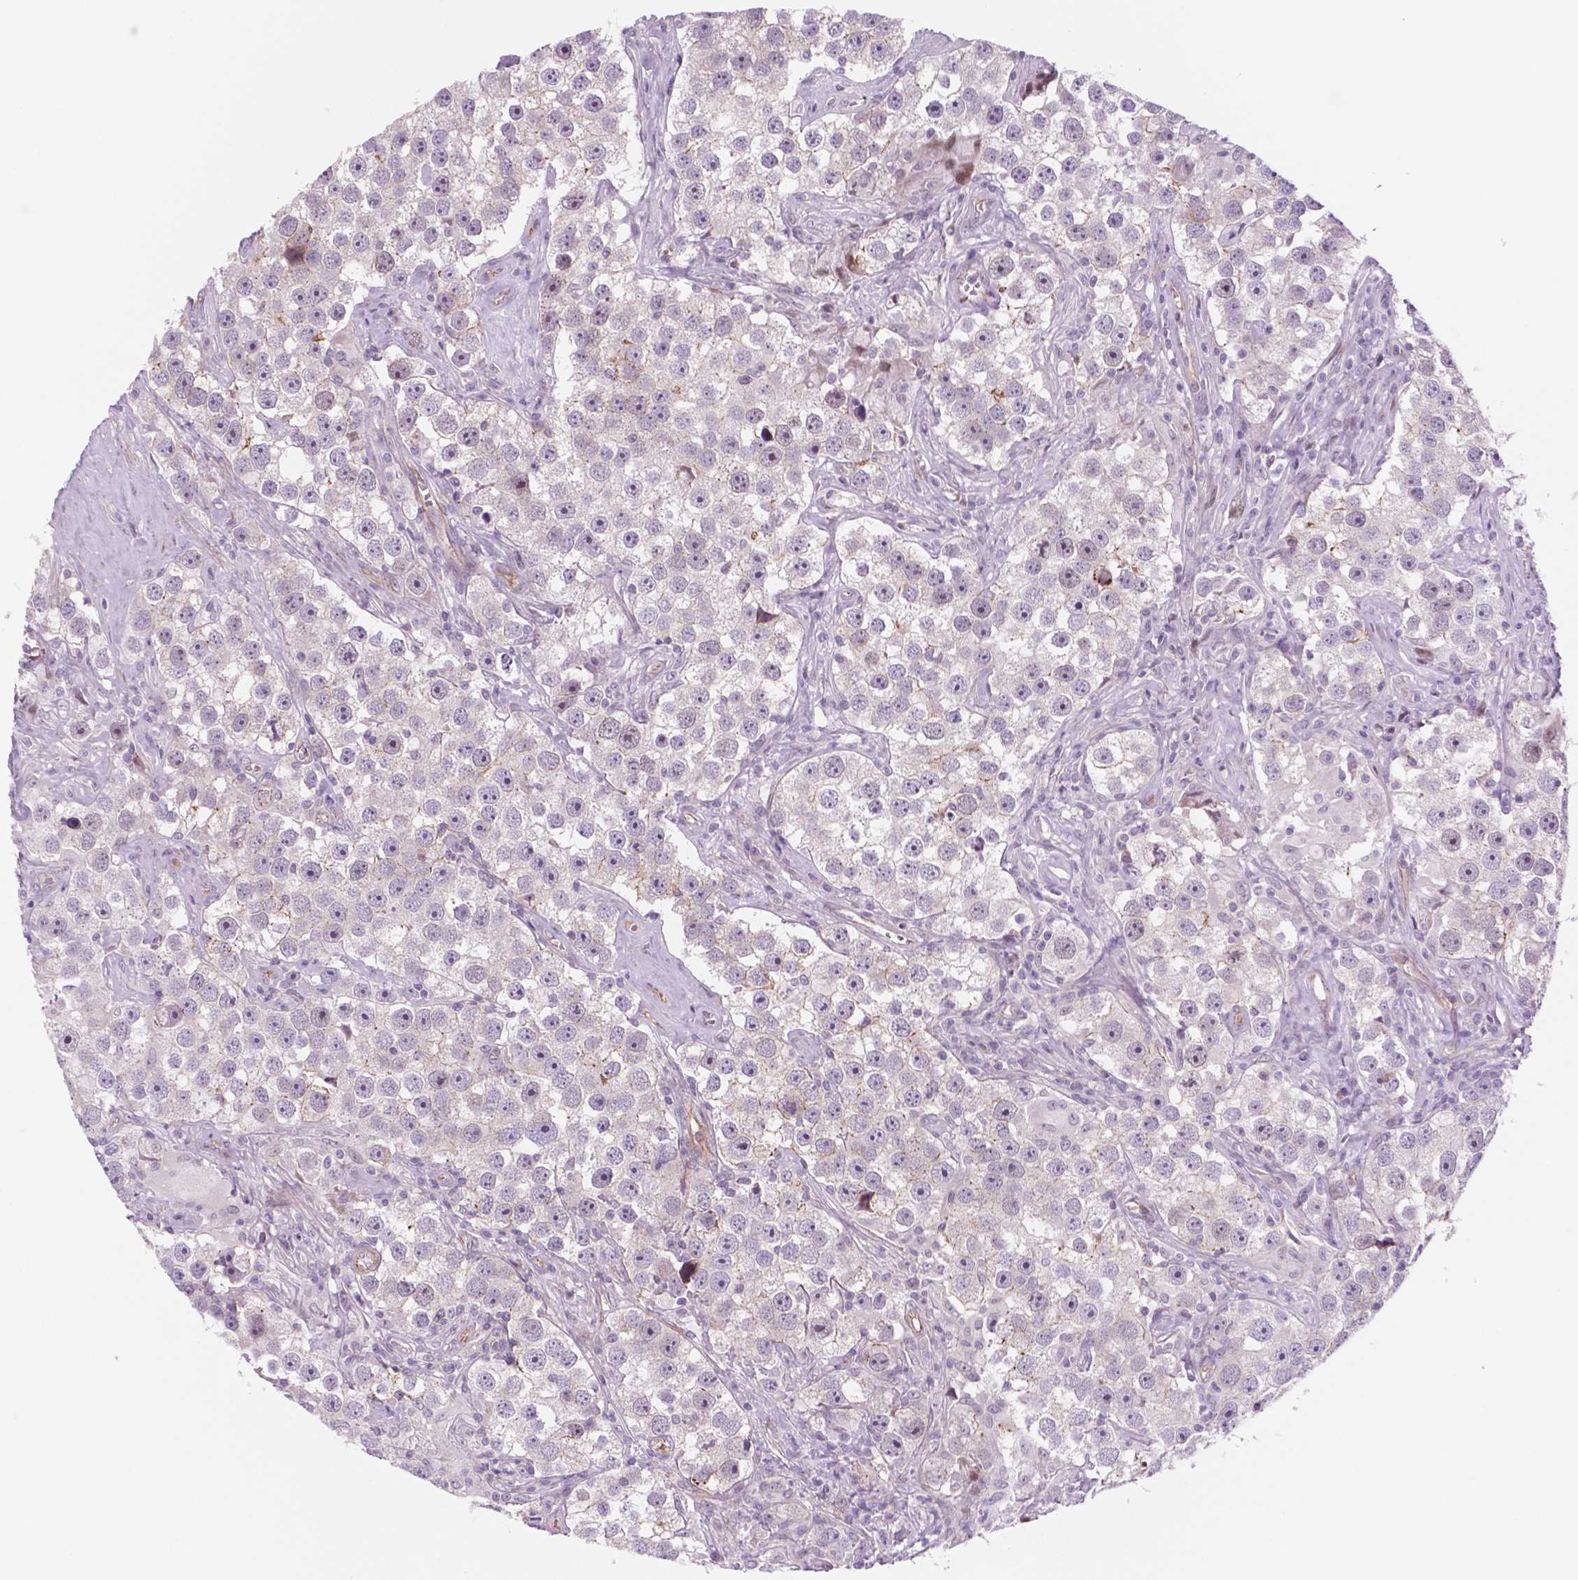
{"staining": {"intensity": "negative", "quantity": "none", "location": "none"}, "tissue": "testis cancer", "cell_type": "Tumor cells", "image_type": "cancer", "snomed": [{"axis": "morphology", "description": "Seminoma, NOS"}, {"axis": "topography", "description": "Testis"}], "caption": "High power microscopy micrograph of an IHC histopathology image of testis cancer, revealing no significant staining in tumor cells. The staining was performed using DAB (3,3'-diaminobenzidine) to visualize the protein expression in brown, while the nuclei were stained in blue with hematoxylin (Magnification: 20x).", "gene": "RND3", "patient": {"sex": "male", "age": 49}}